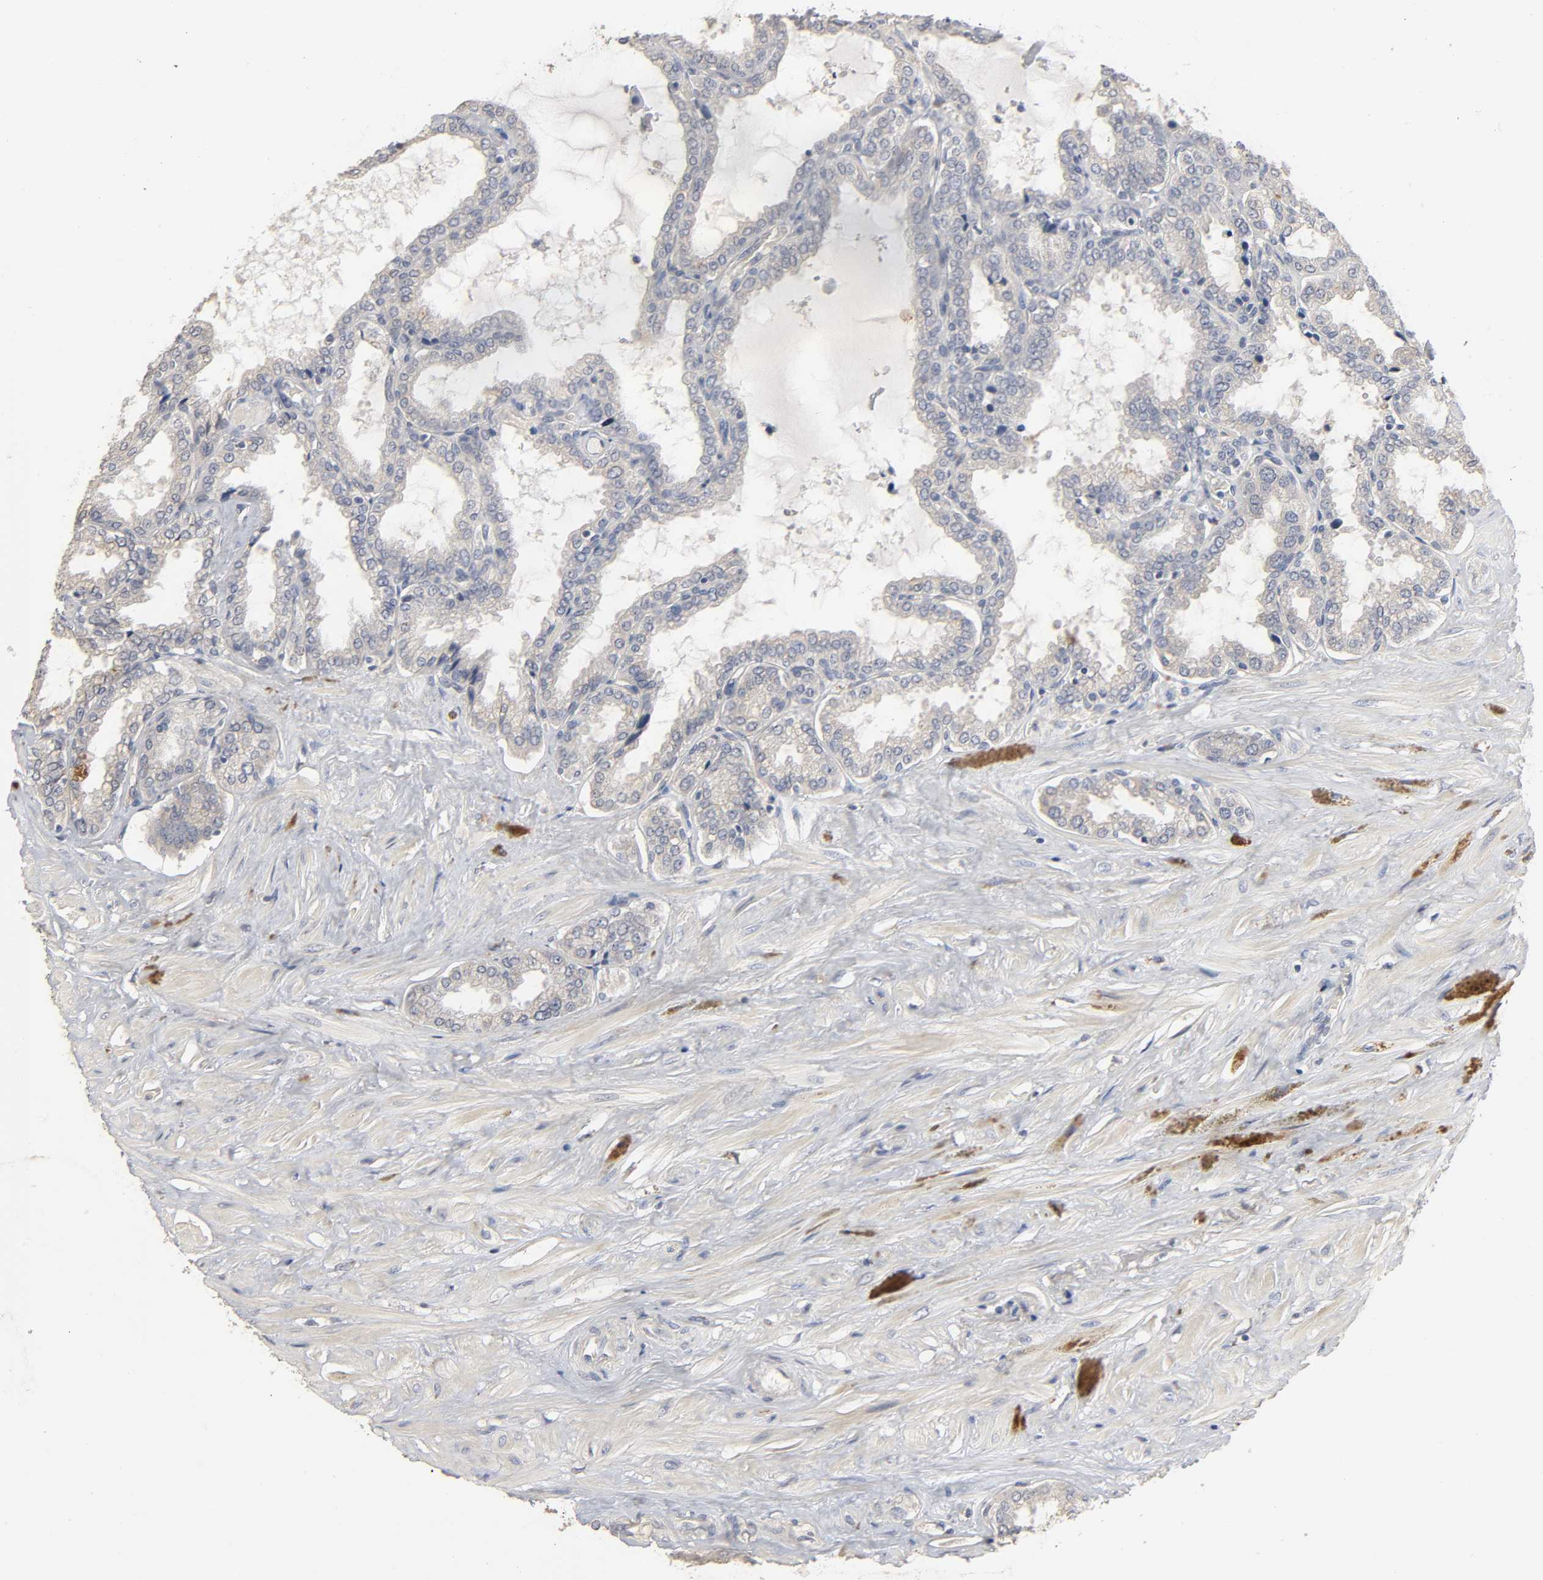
{"staining": {"intensity": "weak", "quantity": "25%-75%", "location": "cytoplasmic/membranous"}, "tissue": "seminal vesicle", "cell_type": "Glandular cells", "image_type": "normal", "snomed": [{"axis": "morphology", "description": "Normal tissue, NOS"}, {"axis": "topography", "description": "Seminal veicle"}], "caption": "The photomicrograph demonstrates immunohistochemical staining of unremarkable seminal vesicle. There is weak cytoplasmic/membranous positivity is identified in about 25%-75% of glandular cells. Nuclei are stained in blue.", "gene": "SLC10A2", "patient": {"sex": "male", "age": 46}}